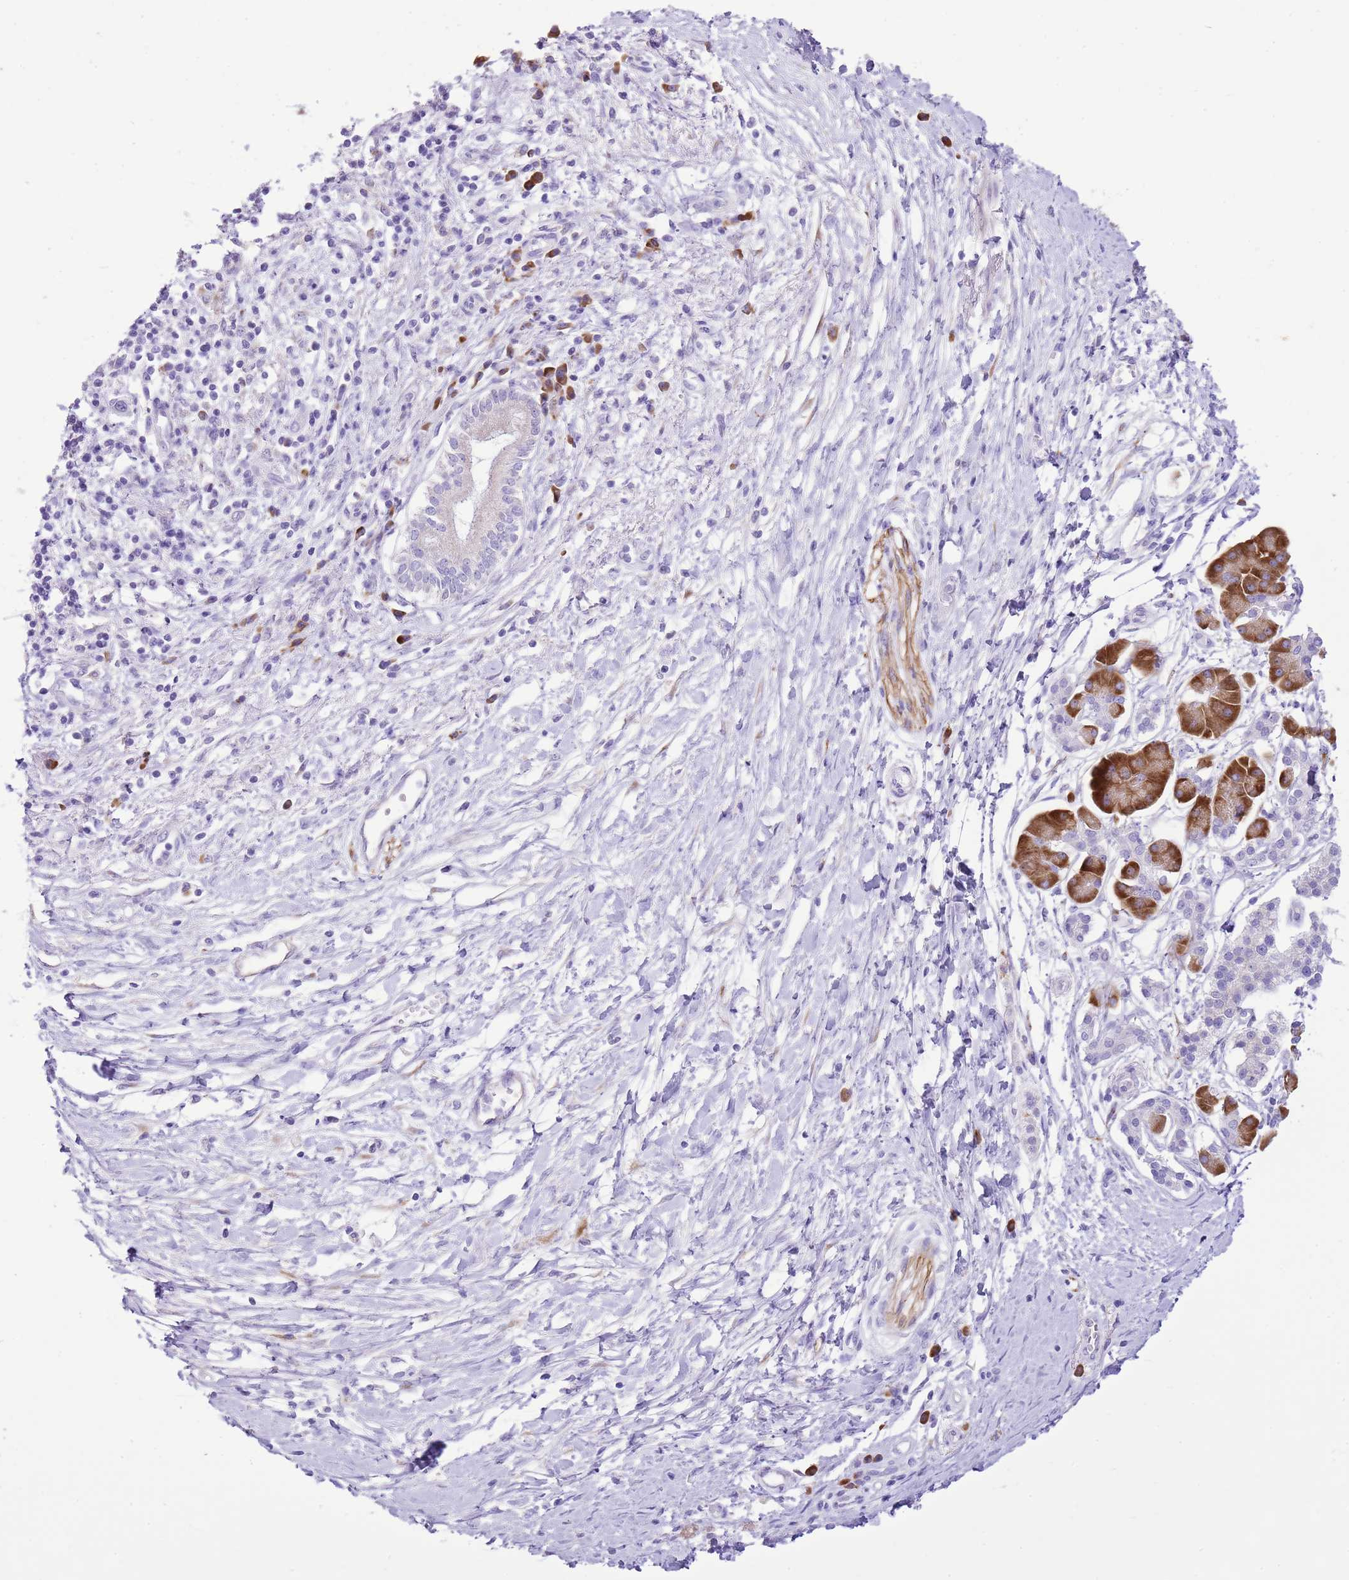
{"staining": {"intensity": "negative", "quantity": "none", "location": "none"}, "tissue": "pancreatic cancer", "cell_type": "Tumor cells", "image_type": "cancer", "snomed": [{"axis": "morphology", "description": "Adenocarcinoma, NOS"}, {"axis": "topography", "description": "Pancreas"}], "caption": "Immunohistochemistry (IHC) of human pancreatic cancer (adenocarcinoma) demonstrates no staining in tumor cells.", "gene": "AAR2", "patient": {"sex": "male", "age": 68}}